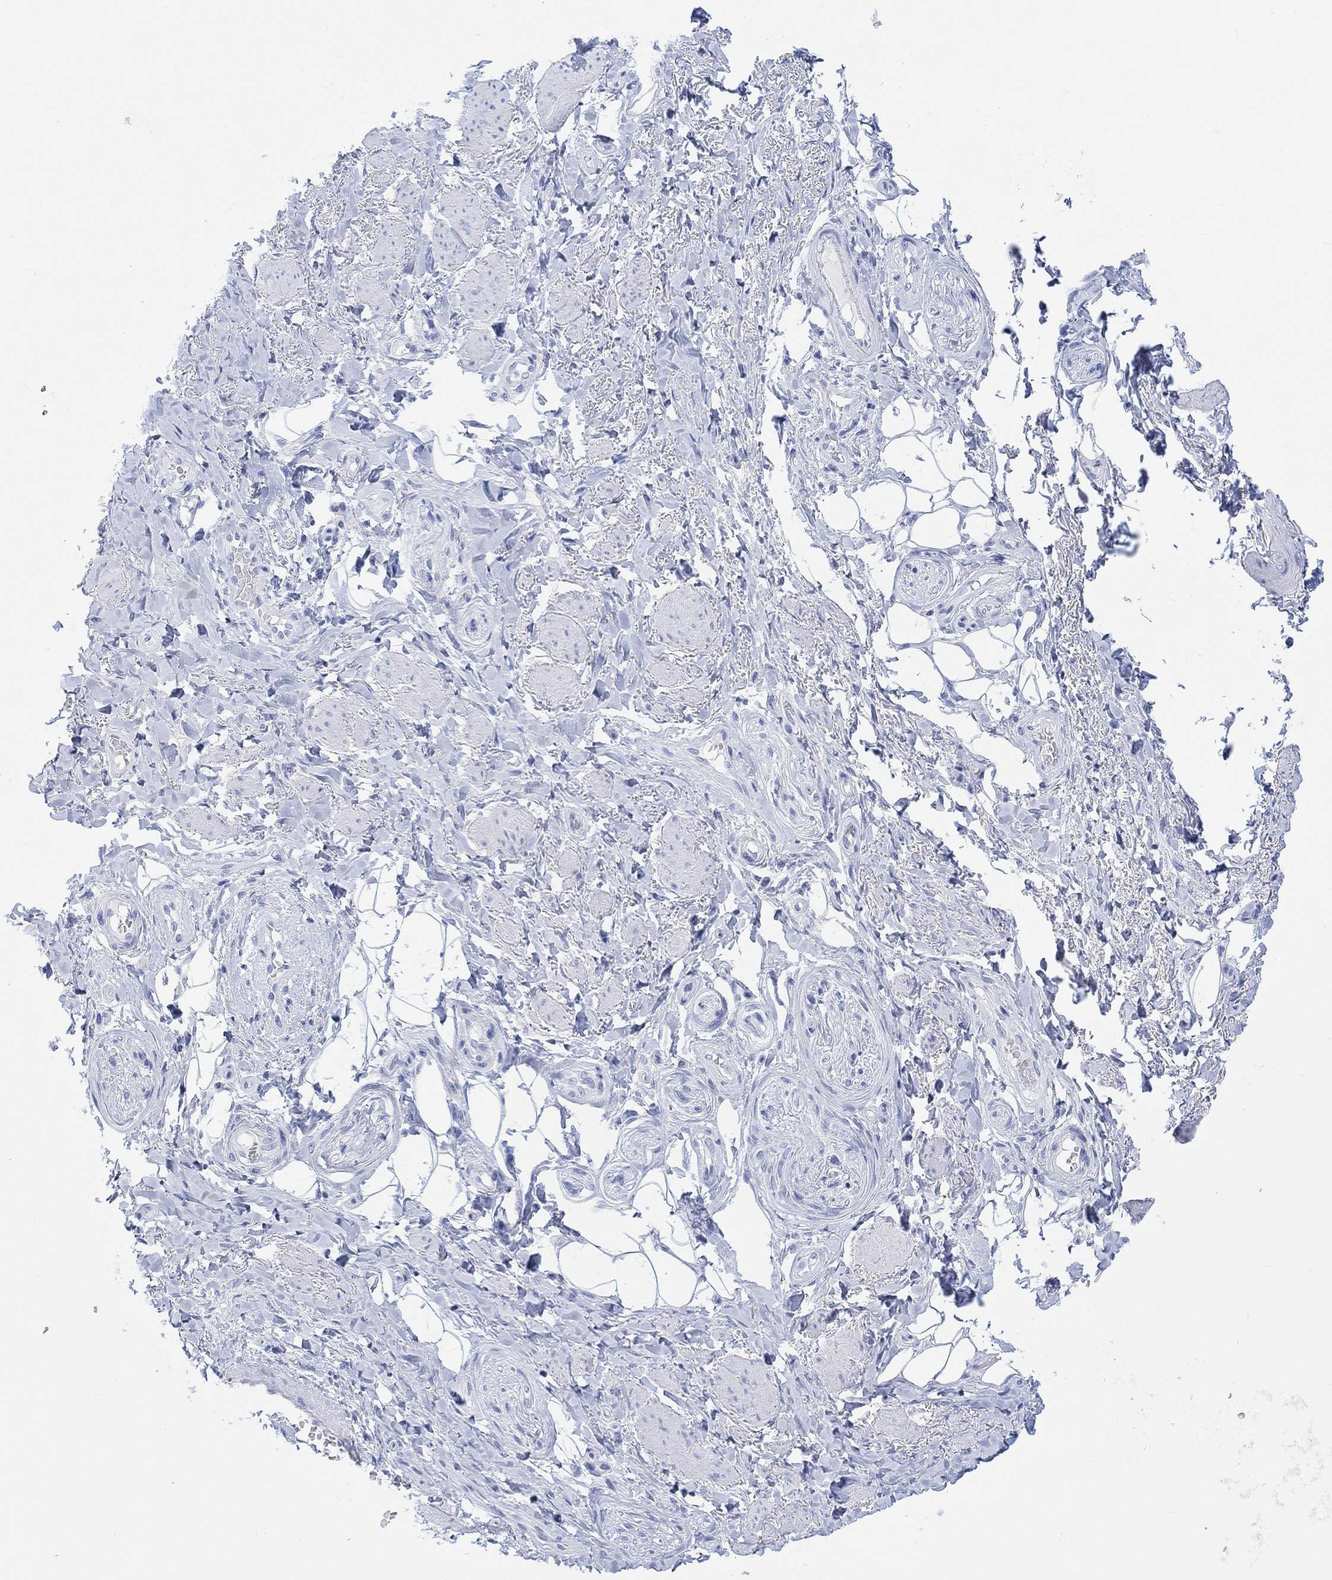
{"staining": {"intensity": "negative", "quantity": "none", "location": "none"}, "tissue": "adipose tissue", "cell_type": "Adipocytes", "image_type": "normal", "snomed": [{"axis": "morphology", "description": "Normal tissue, NOS"}, {"axis": "topography", "description": "Skeletal muscle"}, {"axis": "topography", "description": "Anal"}, {"axis": "topography", "description": "Peripheral nerve tissue"}], "caption": "Adipose tissue stained for a protein using immunohistochemistry demonstrates no staining adipocytes.", "gene": "CALCA", "patient": {"sex": "male", "age": 53}}